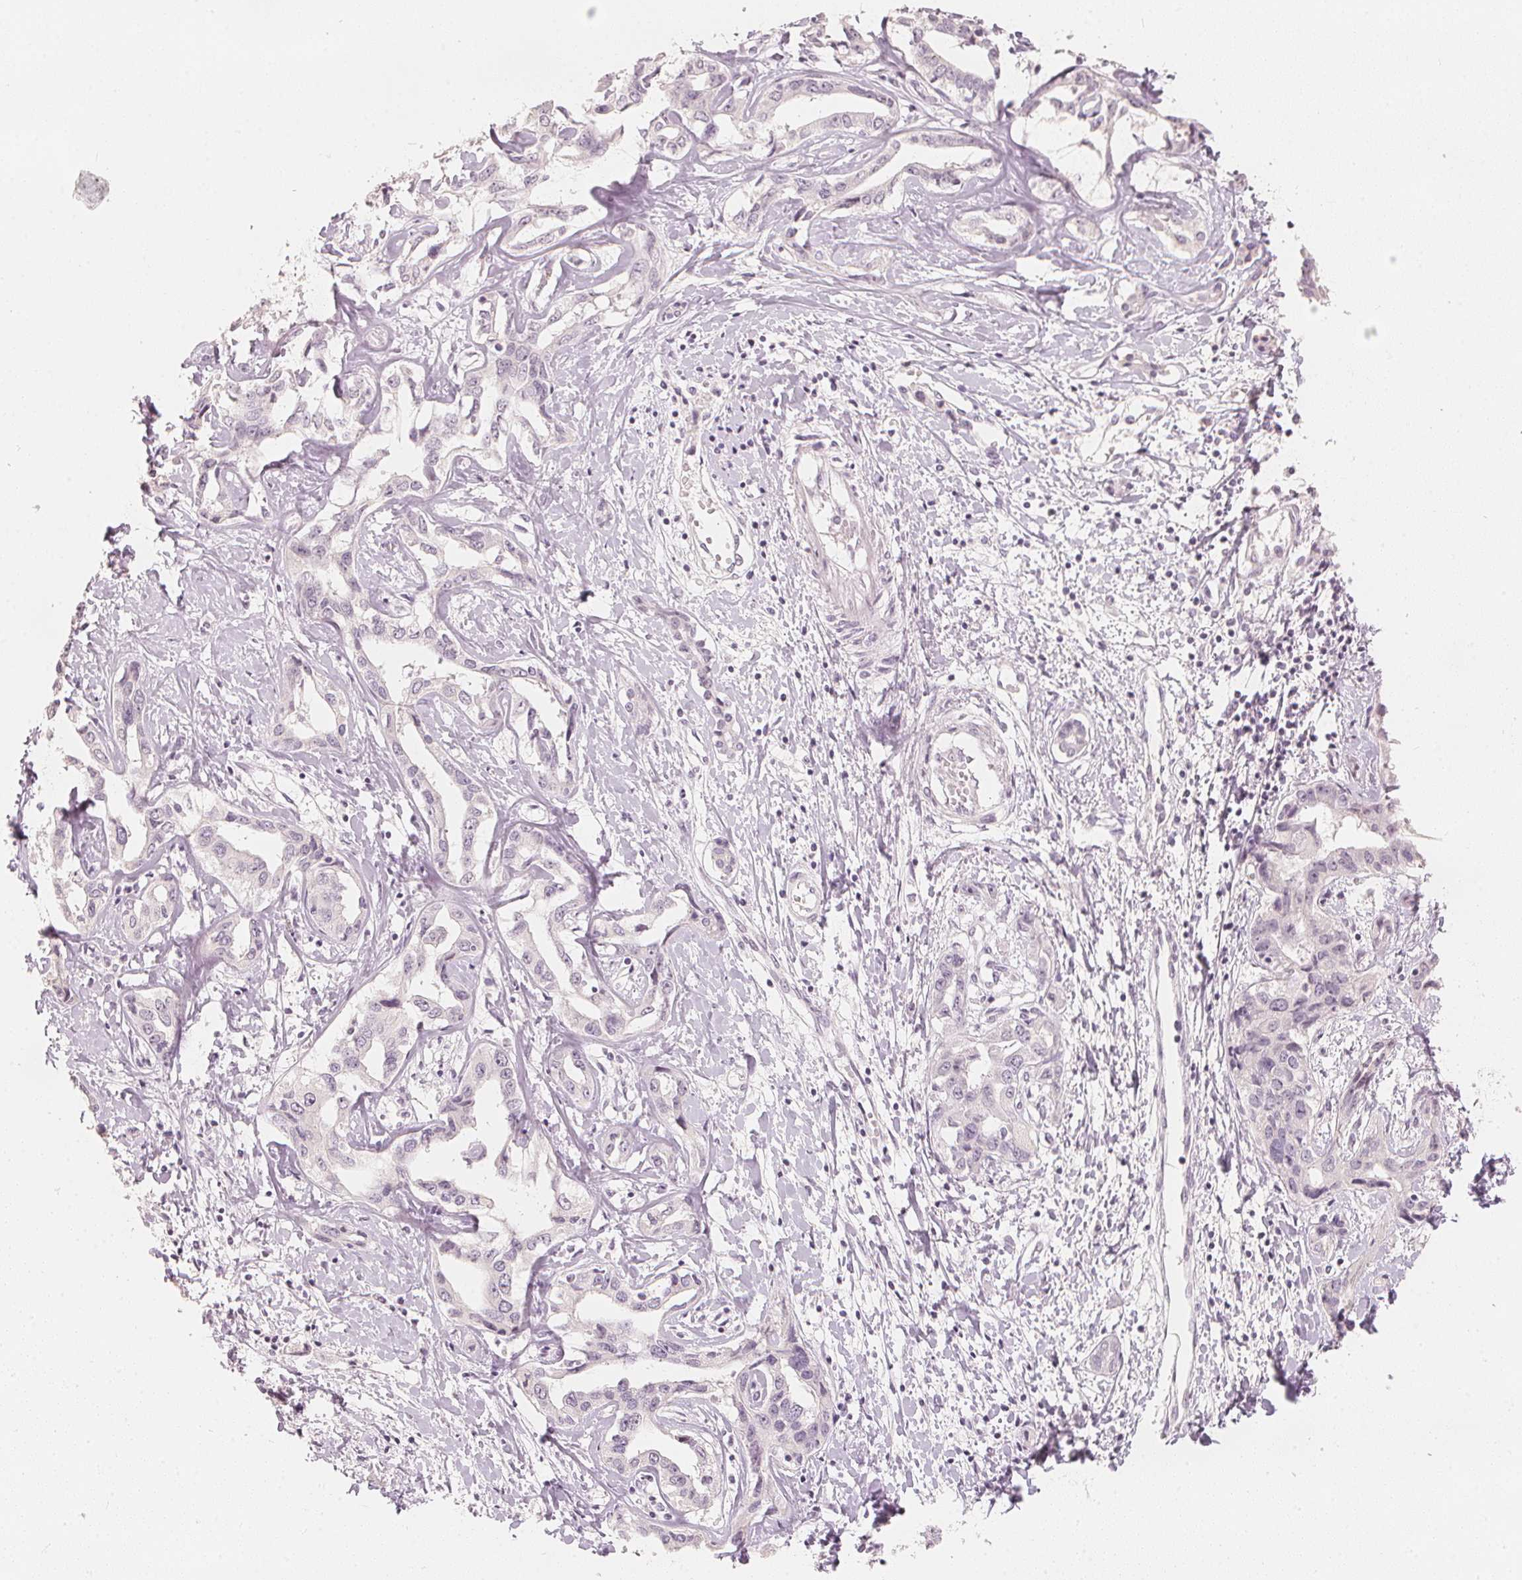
{"staining": {"intensity": "negative", "quantity": "none", "location": "none"}, "tissue": "liver cancer", "cell_type": "Tumor cells", "image_type": "cancer", "snomed": [{"axis": "morphology", "description": "Cholangiocarcinoma"}, {"axis": "topography", "description": "Liver"}], "caption": "A high-resolution image shows immunohistochemistry (IHC) staining of cholangiocarcinoma (liver), which shows no significant positivity in tumor cells.", "gene": "CALB1", "patient": {"sex": "male", "age": 59}}